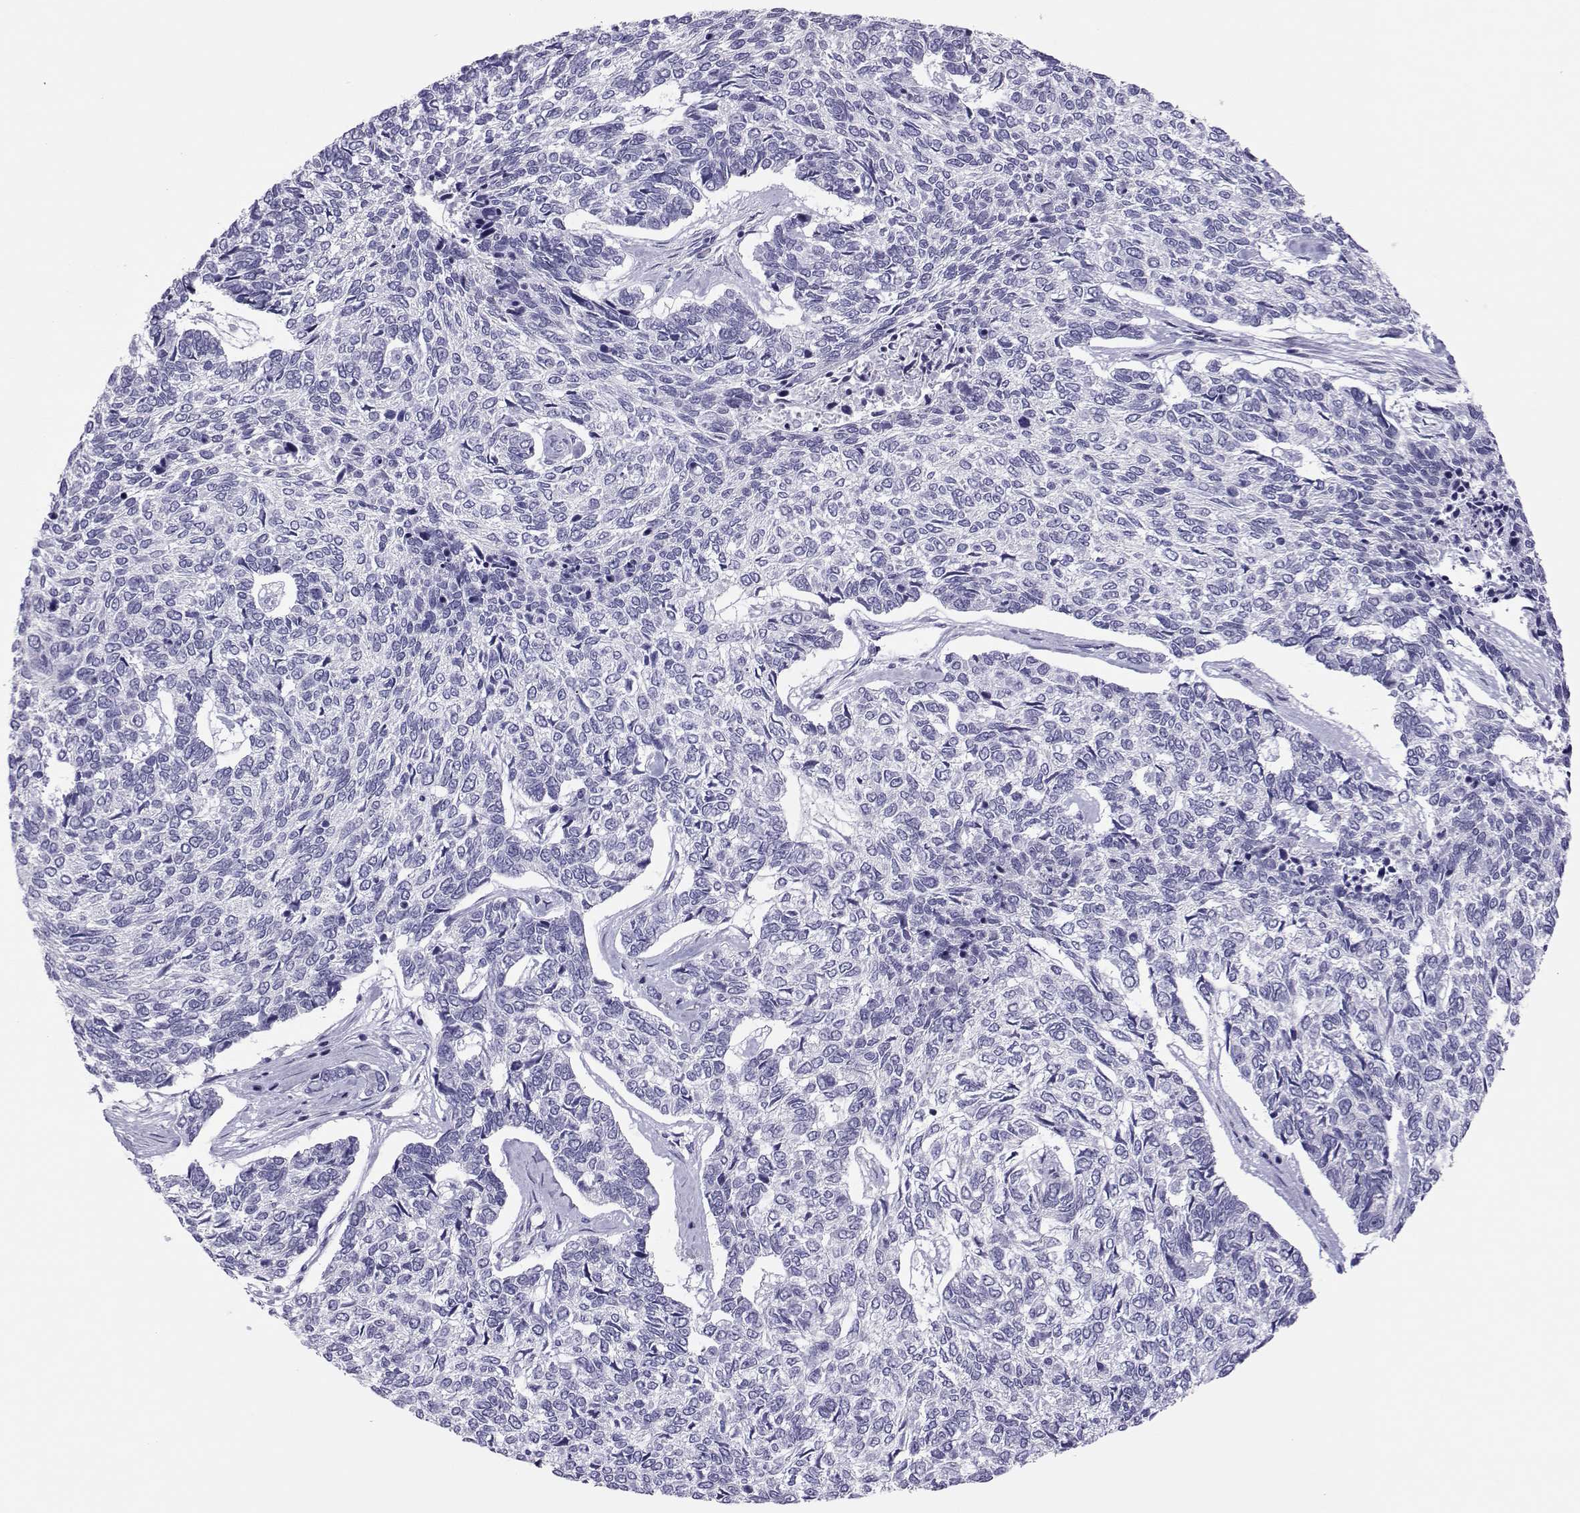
{"staining": {"intensity": "negative", "quantity": "none", "location": "none"}, "tissue": "skin cancer", "cell_type": "Tumor cells", "image_type": "cancer", "snomed": [{"axis": "morphology", "description": "Basal cell carcinoma"}, {"axis": "topography", "description": "Skin"}], "caption": "An immunohistochemistry (IHC) histopathology image of skin cancer (basal cell carcinoma) is shown. There is no staining in tumor cells of skin cancer (basal cell carcinoma). (DAB (3,3'-diaminobenzidine) immunohistochemistry (IHC), high magnification).", "gene": "TRPM7", "patient": {"sex": "female", "age": 65}}